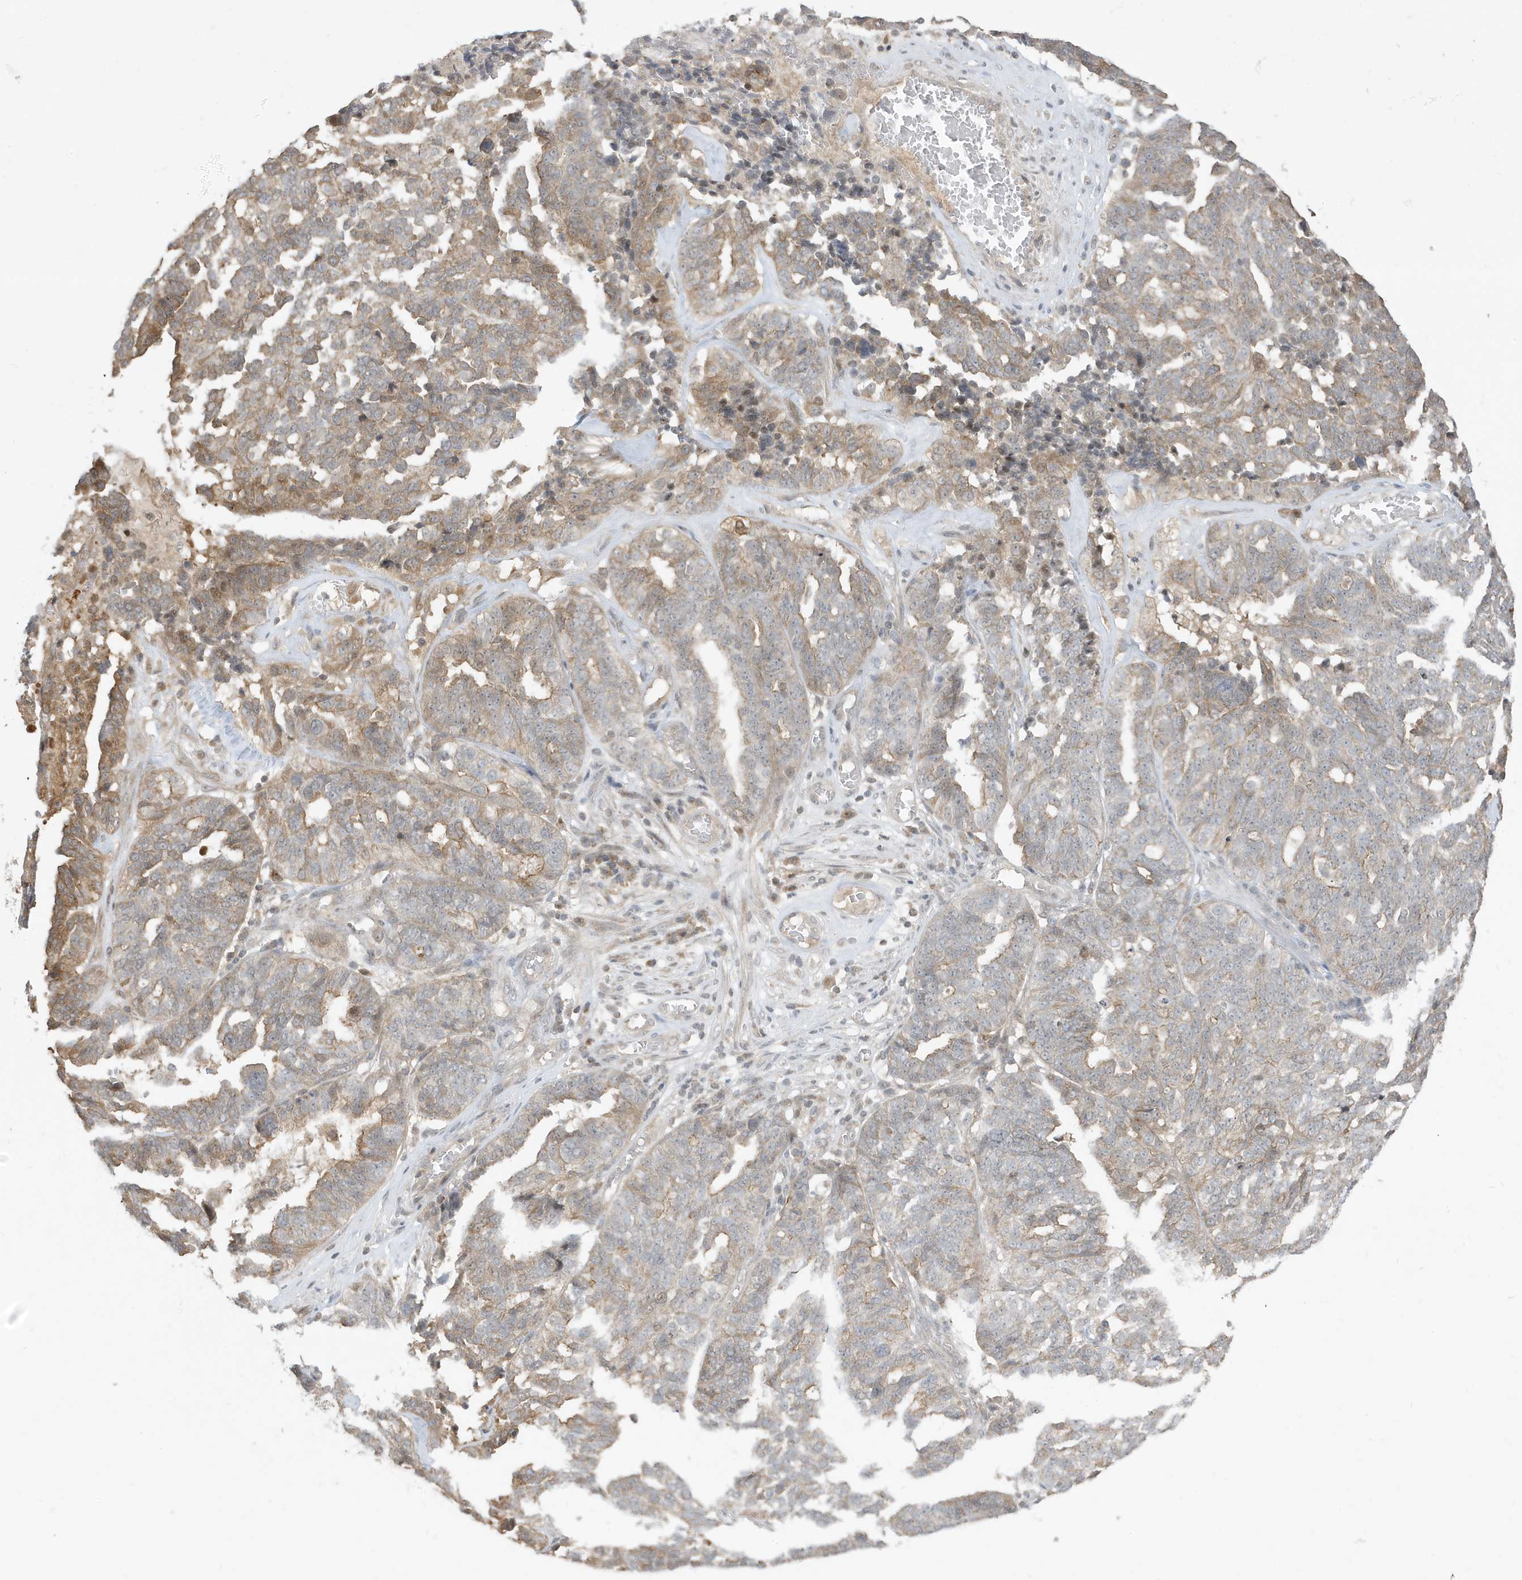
{"staining": {"intensity": "moderate", "quantity": "25%-75%", "location": "cytoplasmic/membranous"}, "tissue": "ovarian cancer", "cell_type": "Tumor cells", "image_type": "cancer", "snomed": [{"axis": "morphology", "description": "Cystadenocarcinoma, serous, NOS"}, {"axis": "topography", "description": "Ovary"}], "caption": "Immunohistochemical staining of human ovarian cancer (serous cystadenocarcinoma) shows medium levels of moderate cytoplasmic/membranous positivity in approximately 25%-75% of tumor cells. (DAB (3,3'-diaminobenzidine) IHC, brown staining for protein, blue staining for nuclei).", "gene": "PRRT3", "patient": {"sex": "female", "age": 59}}